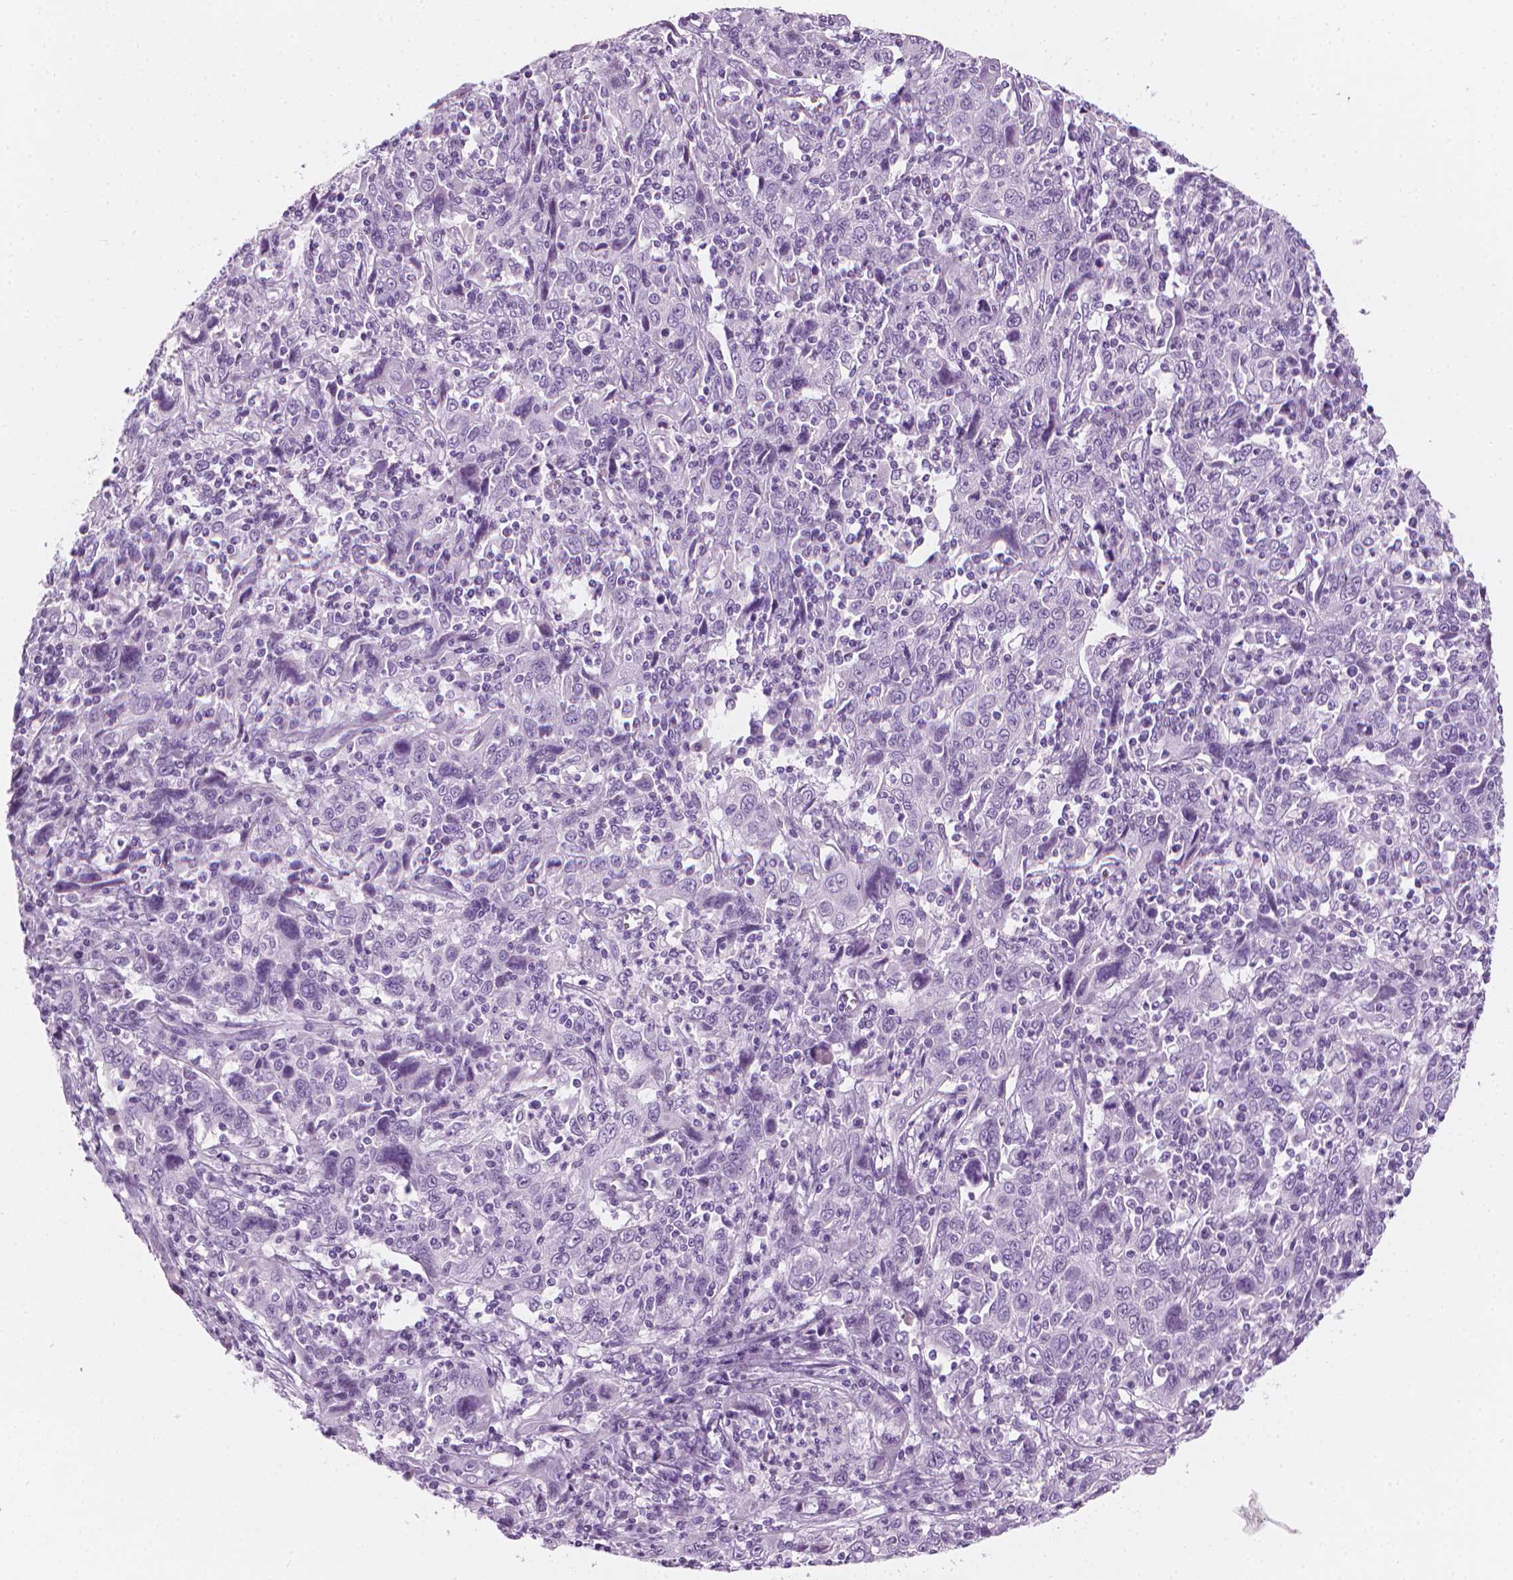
{"staining": {"intensity": "negative", "quantity": "none", "location": "none"}, "tissue": "cervical cancer", "cell_type": "Tumor cells", "image_type": "cancer", "snomed": [{"axis": "morphology", "description": "Squamous cell carcinoma, NOS"}, {"axis": "topography", "description": "Cervix"}], "caption": "Tumor cells show no significant protein staining in cervical squamous cell carcinoma.", "gene": "SCG3", "patient": {"sex": "female", "age": 46}}